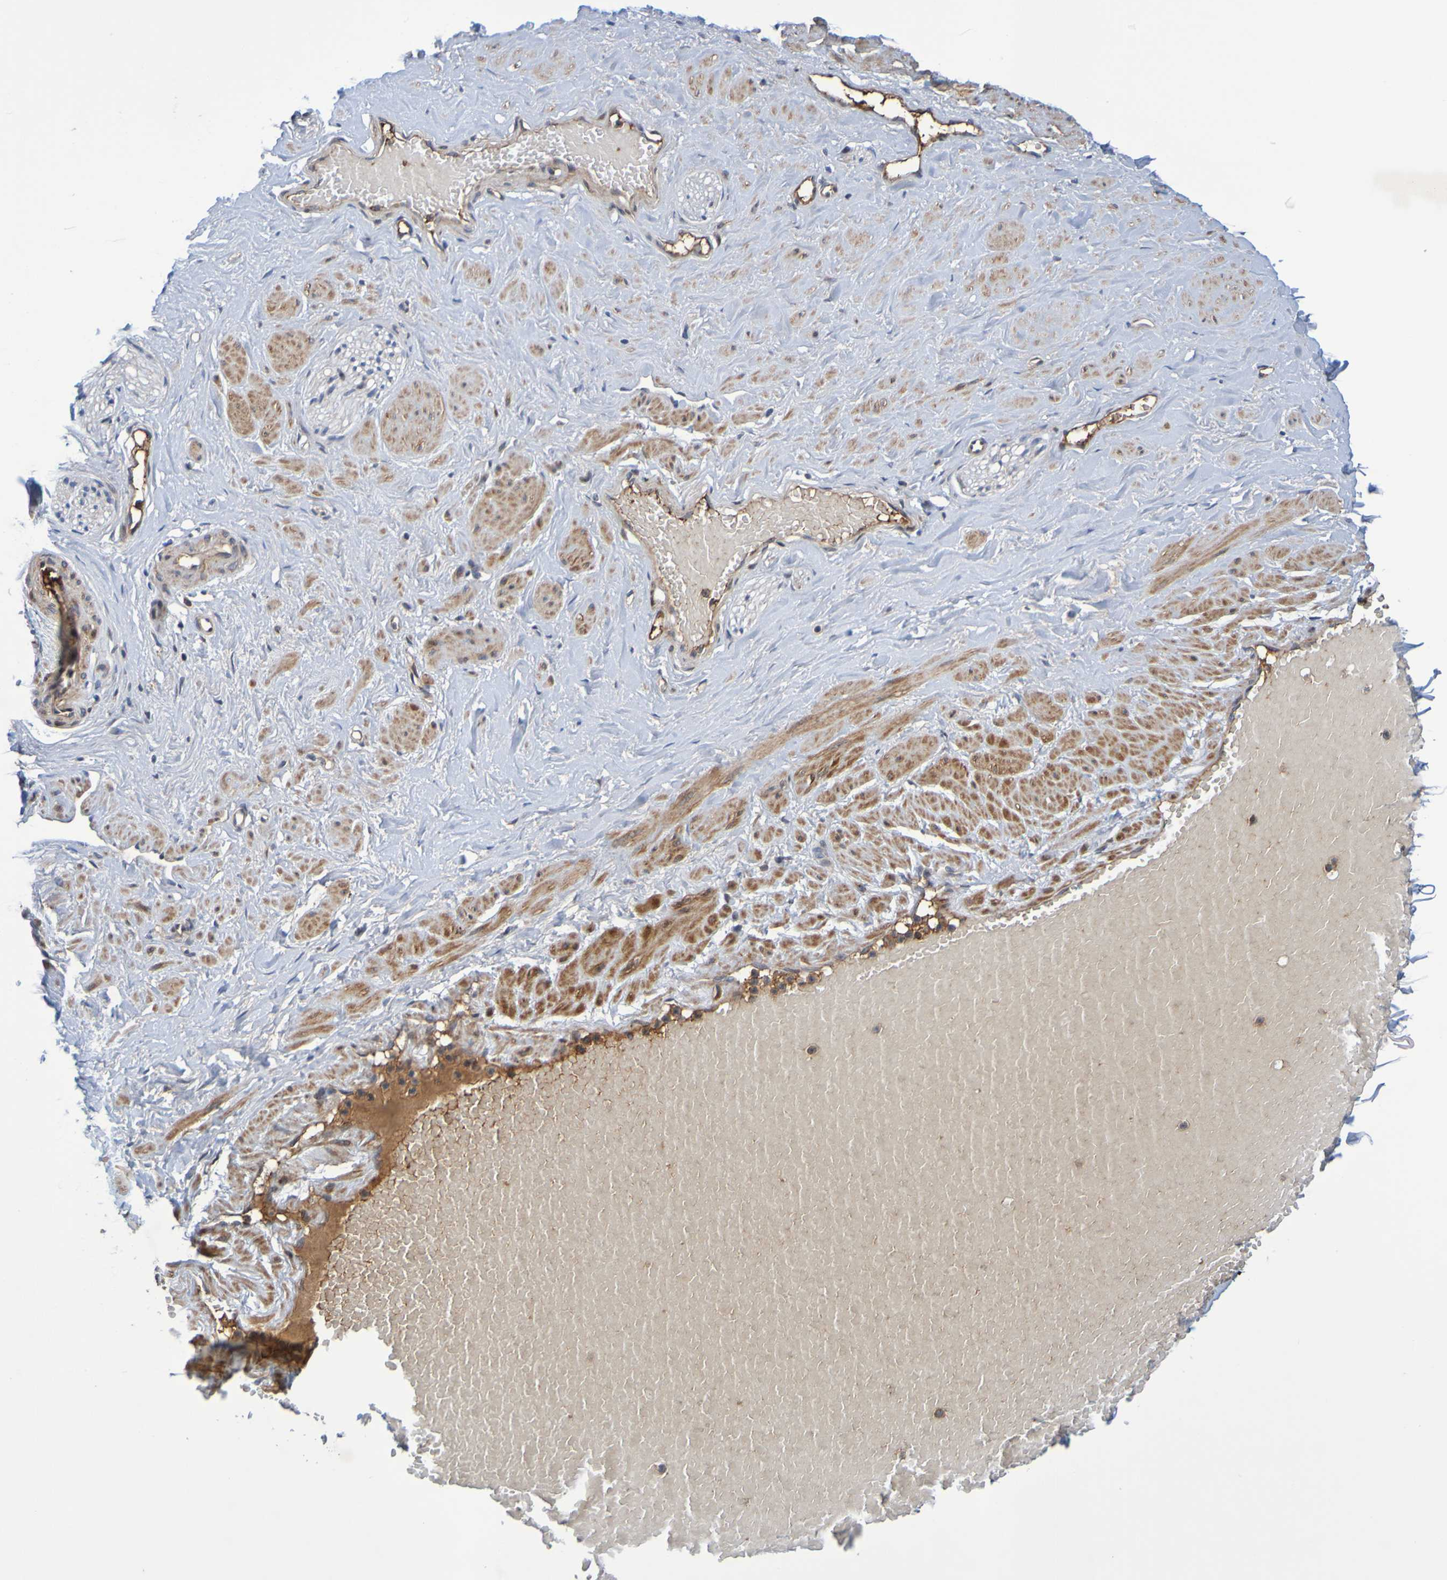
{"staining": {"intensity": "negative", "quantity": "none", "location": "none"}, "tissue": "adipose tissue", "cell_type": "Adipocytes", "image_type": "normal", "snomed": [{"axis": "morphology", "description": "Normal tissue, NOS"}, {"axis": "topography", "description": "Soft tissue"}, {"axis": "topography", "description": "Vascular tissue"}], "caption": "Histopathology image shows no significant protein expression in adipocytes of benign adipose tissue.", "gene": "CCDC51", "patient": {"sex": "female", "age": 35}}